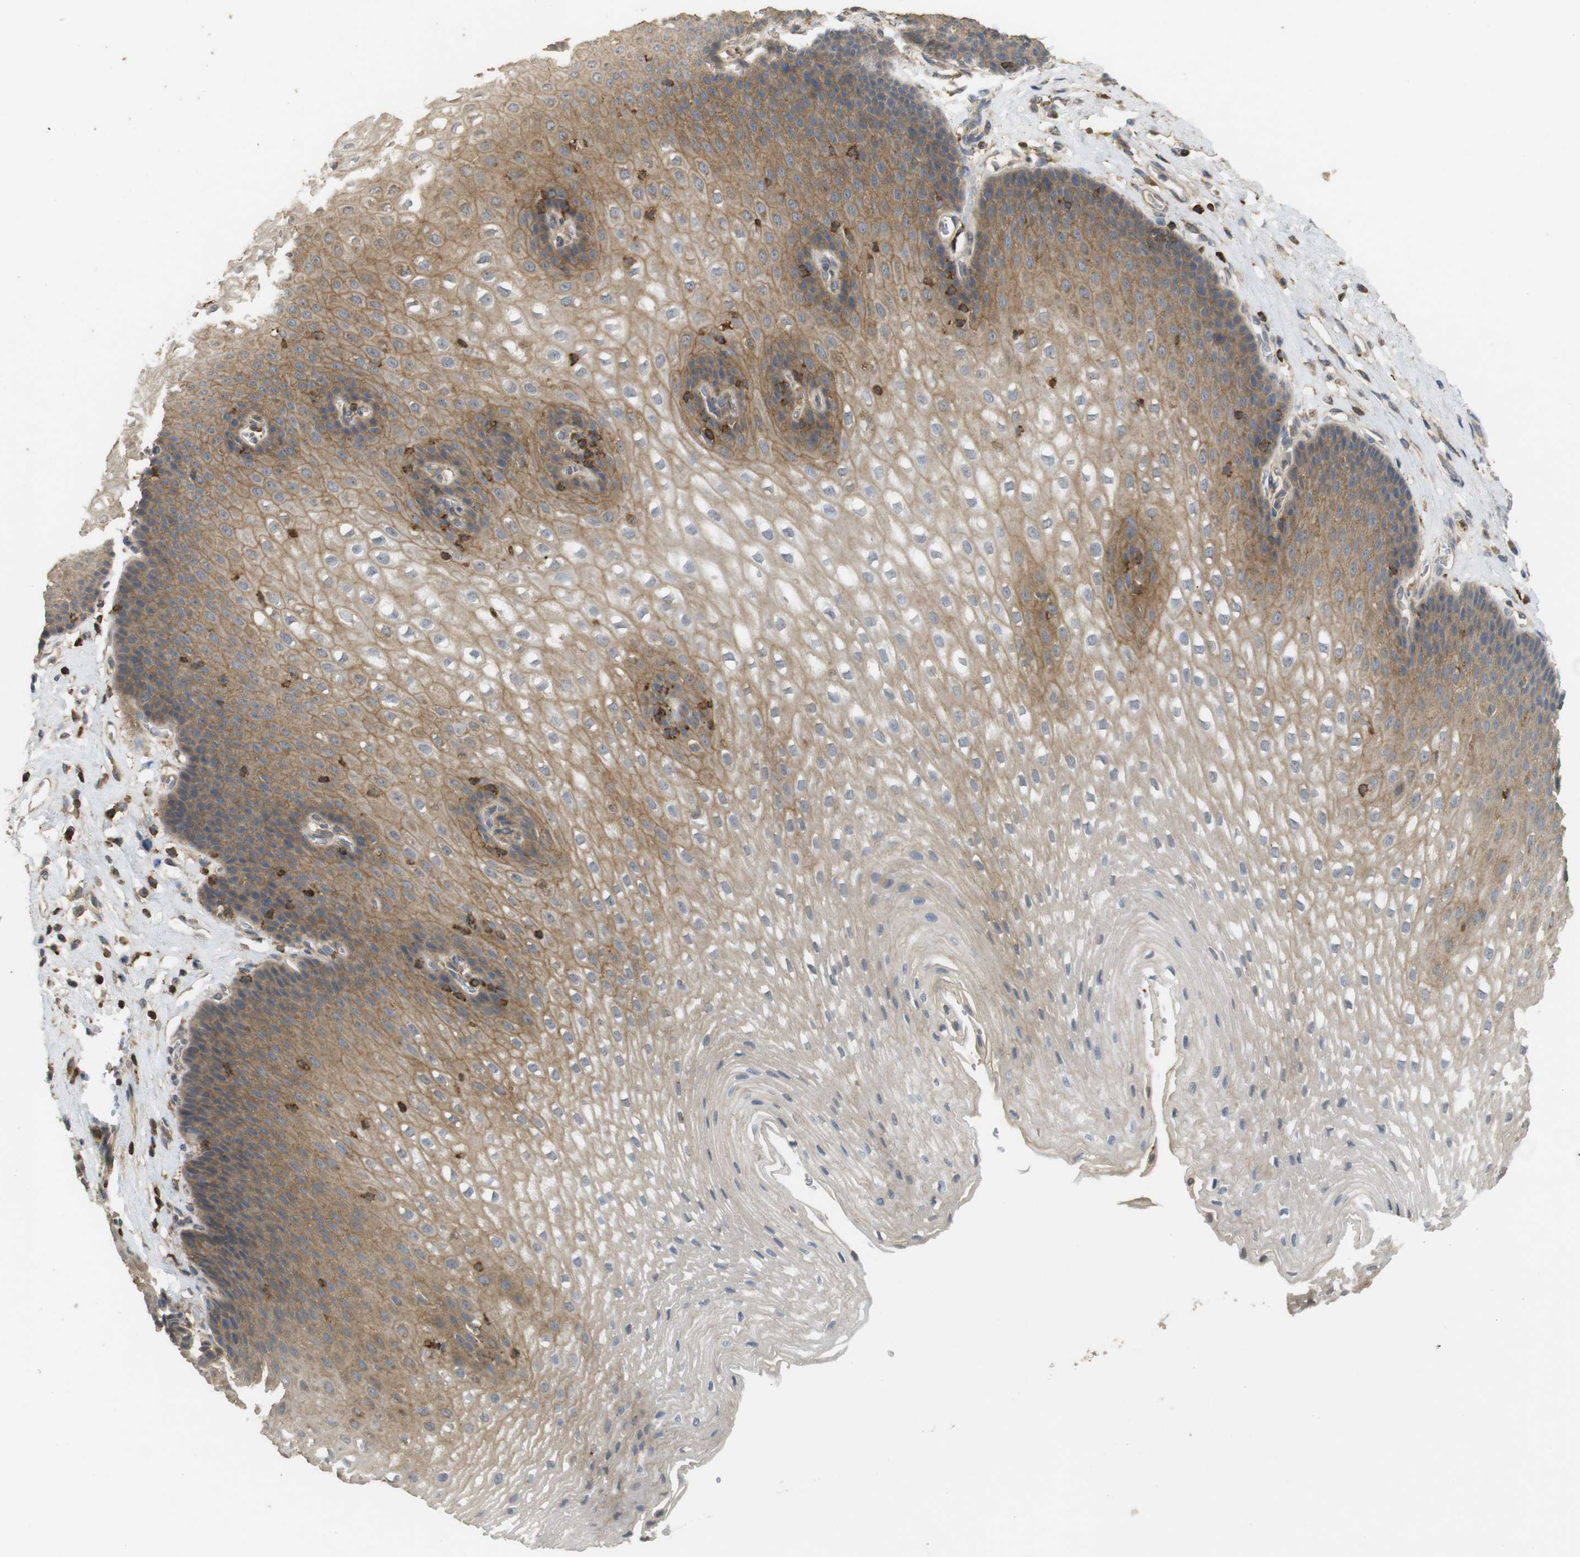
{"staining": {"intensity": "moderate", "quantity": ">75%", "location": "cytoplasmic/membranous"}, "tissue": "esophagus", "cell_type": "Squamous epithelial cells", "image_type": "normal", "snomed": [{"axis": "morphology", "description": "Normal tissue, NOS"}, {"axis": "topography", "description": "Esophagus"}], "caption": "This image displays immunohistochemistry staining of unremarkable esophagus, with medium moderate cytoplasmic/membranous staining in approximately >75% of squamous epithelial cells.", "gene": "KSR1", "patient": {"sex": "male", "age": 48}}